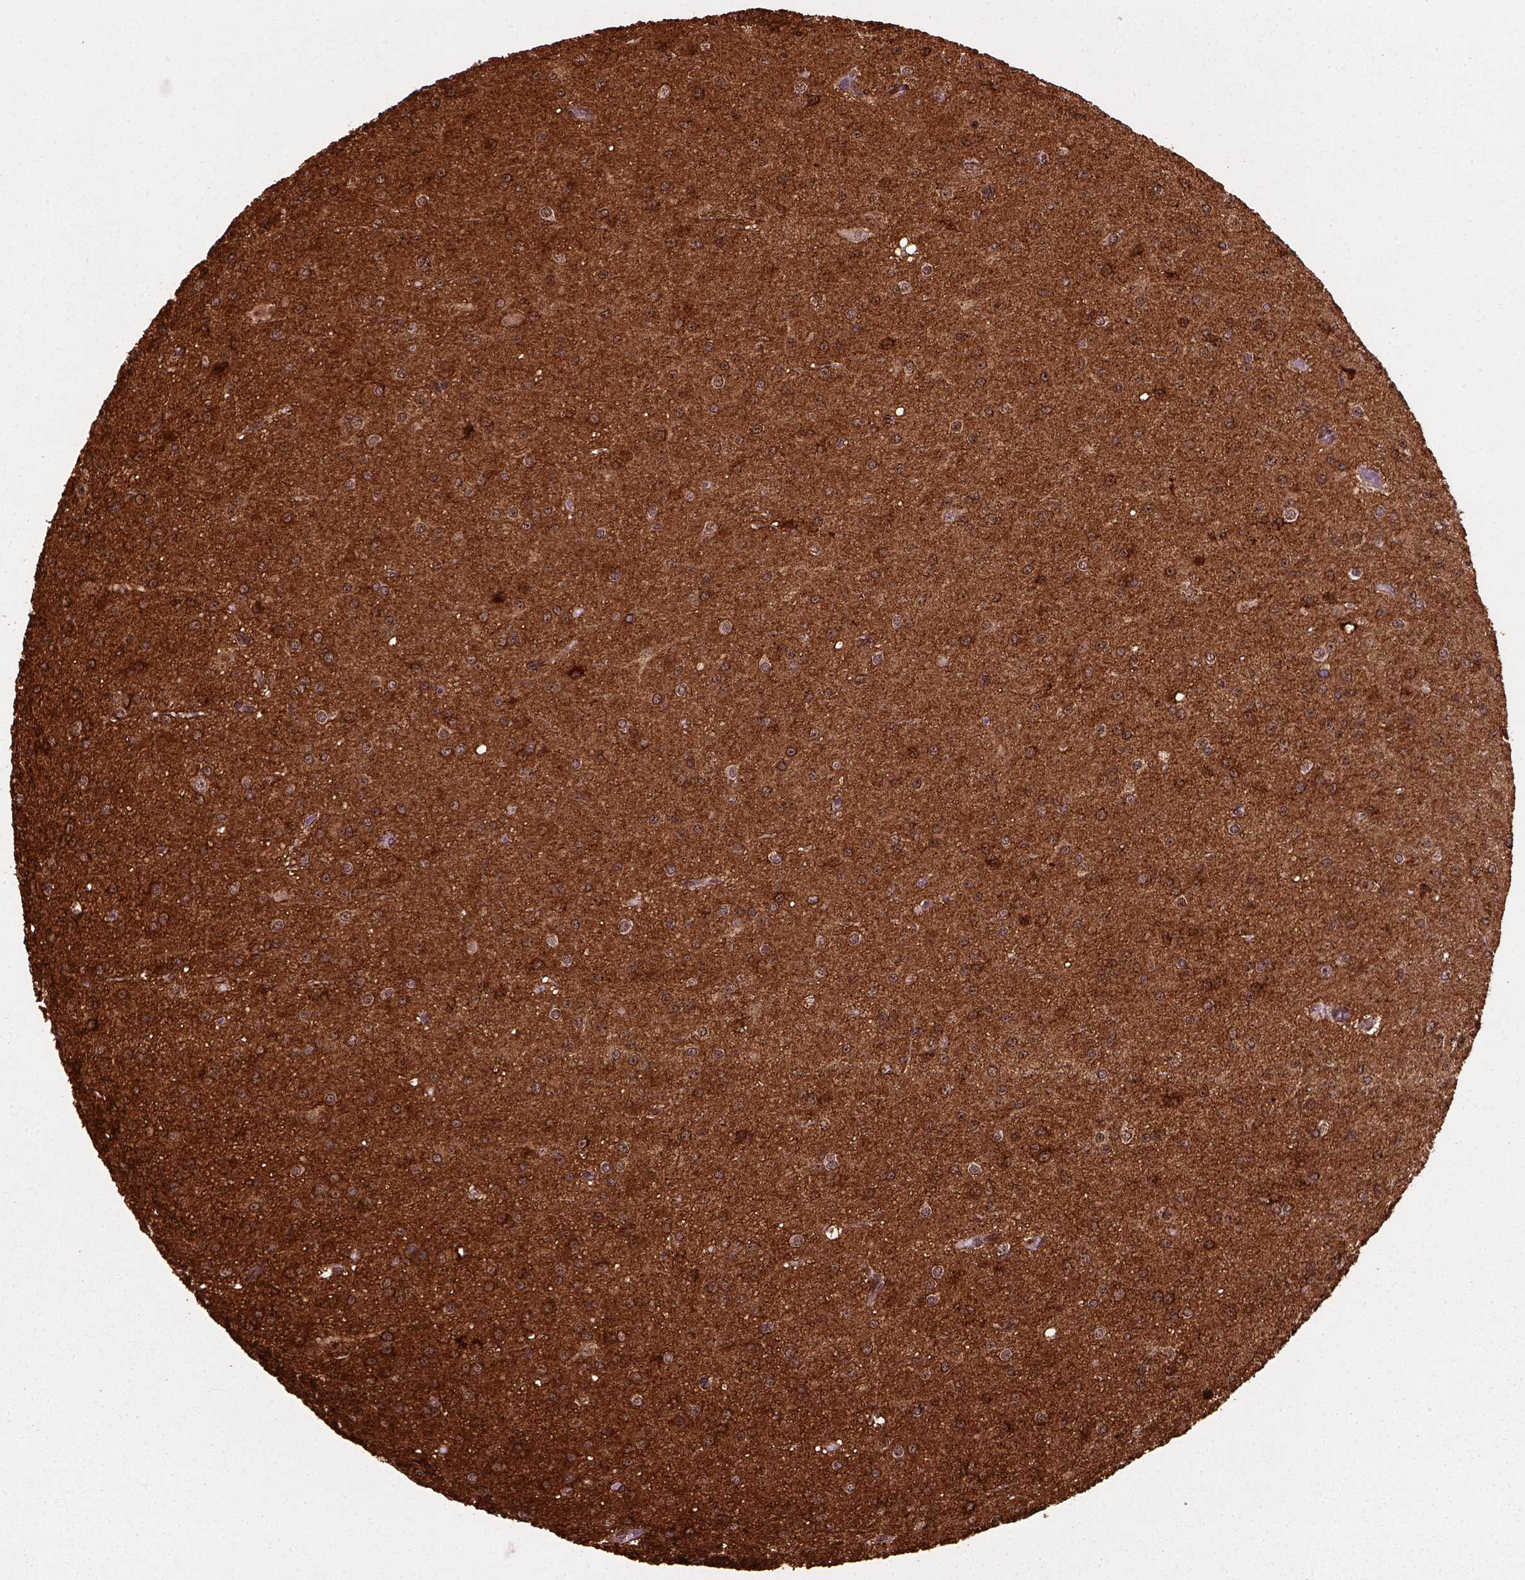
{"staining": {"intensity": "moderate", "quantity": ">75%", "location": "cytoplasmic/membranous,nuclear"}, "tissue": "glioma", "cell_type": "Tumor cells", "image_type": "cancer", "snomed": [{"axis": "morphology", "description": "Glioma, malignant, Low grade"}, {"axis": "topography", "description": "Brain"}], "caption": "Protein analysis of malignant glioma (low-grade) tissue exhibits moderate cytoplasmic/membranous and nuclear staining in about >75% of tumor cells. (Brightfield microscopy of DAB IHC at high magnification).", "gene": "MARCKS", "patient": {"sex": "male", "age": 27}}